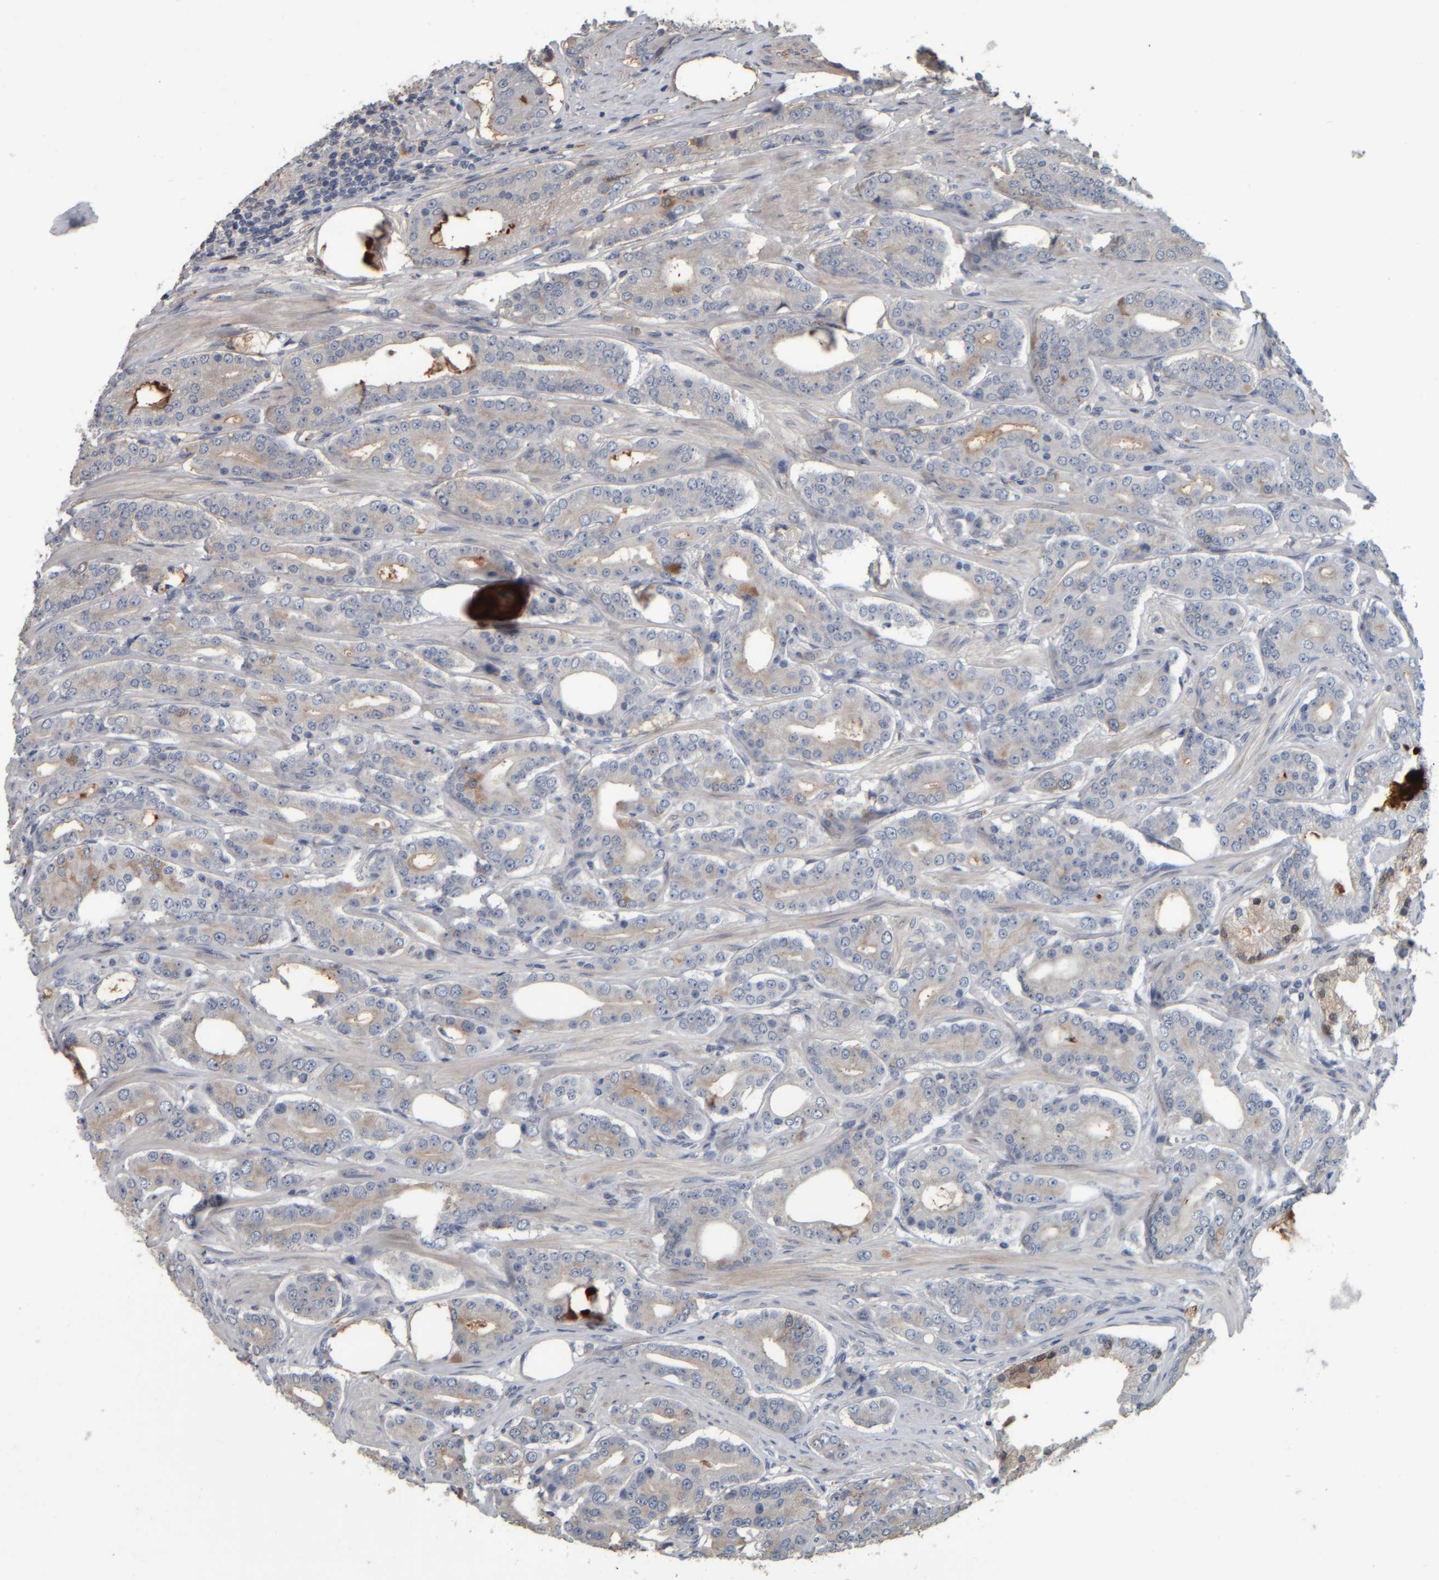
{"staining": {"intensity": "negative", "quantity": "none", "location": "none"}, "tissue": "prostate cancer", "cell_type": "Tumor cells", "image_type": "cancer", "snomed": [{"axis": "morphology", "description": "Adenocarcinoma, High grade"}, {"axis": "topography", "description": "Prostate"}], "caption": "The image displays no significant positivity in tumor cells of prostate cancer (adenocarcinoma (high-grade)).", "gene": "CAVIN4", "patient": {"sex": "male", "age": 71}}